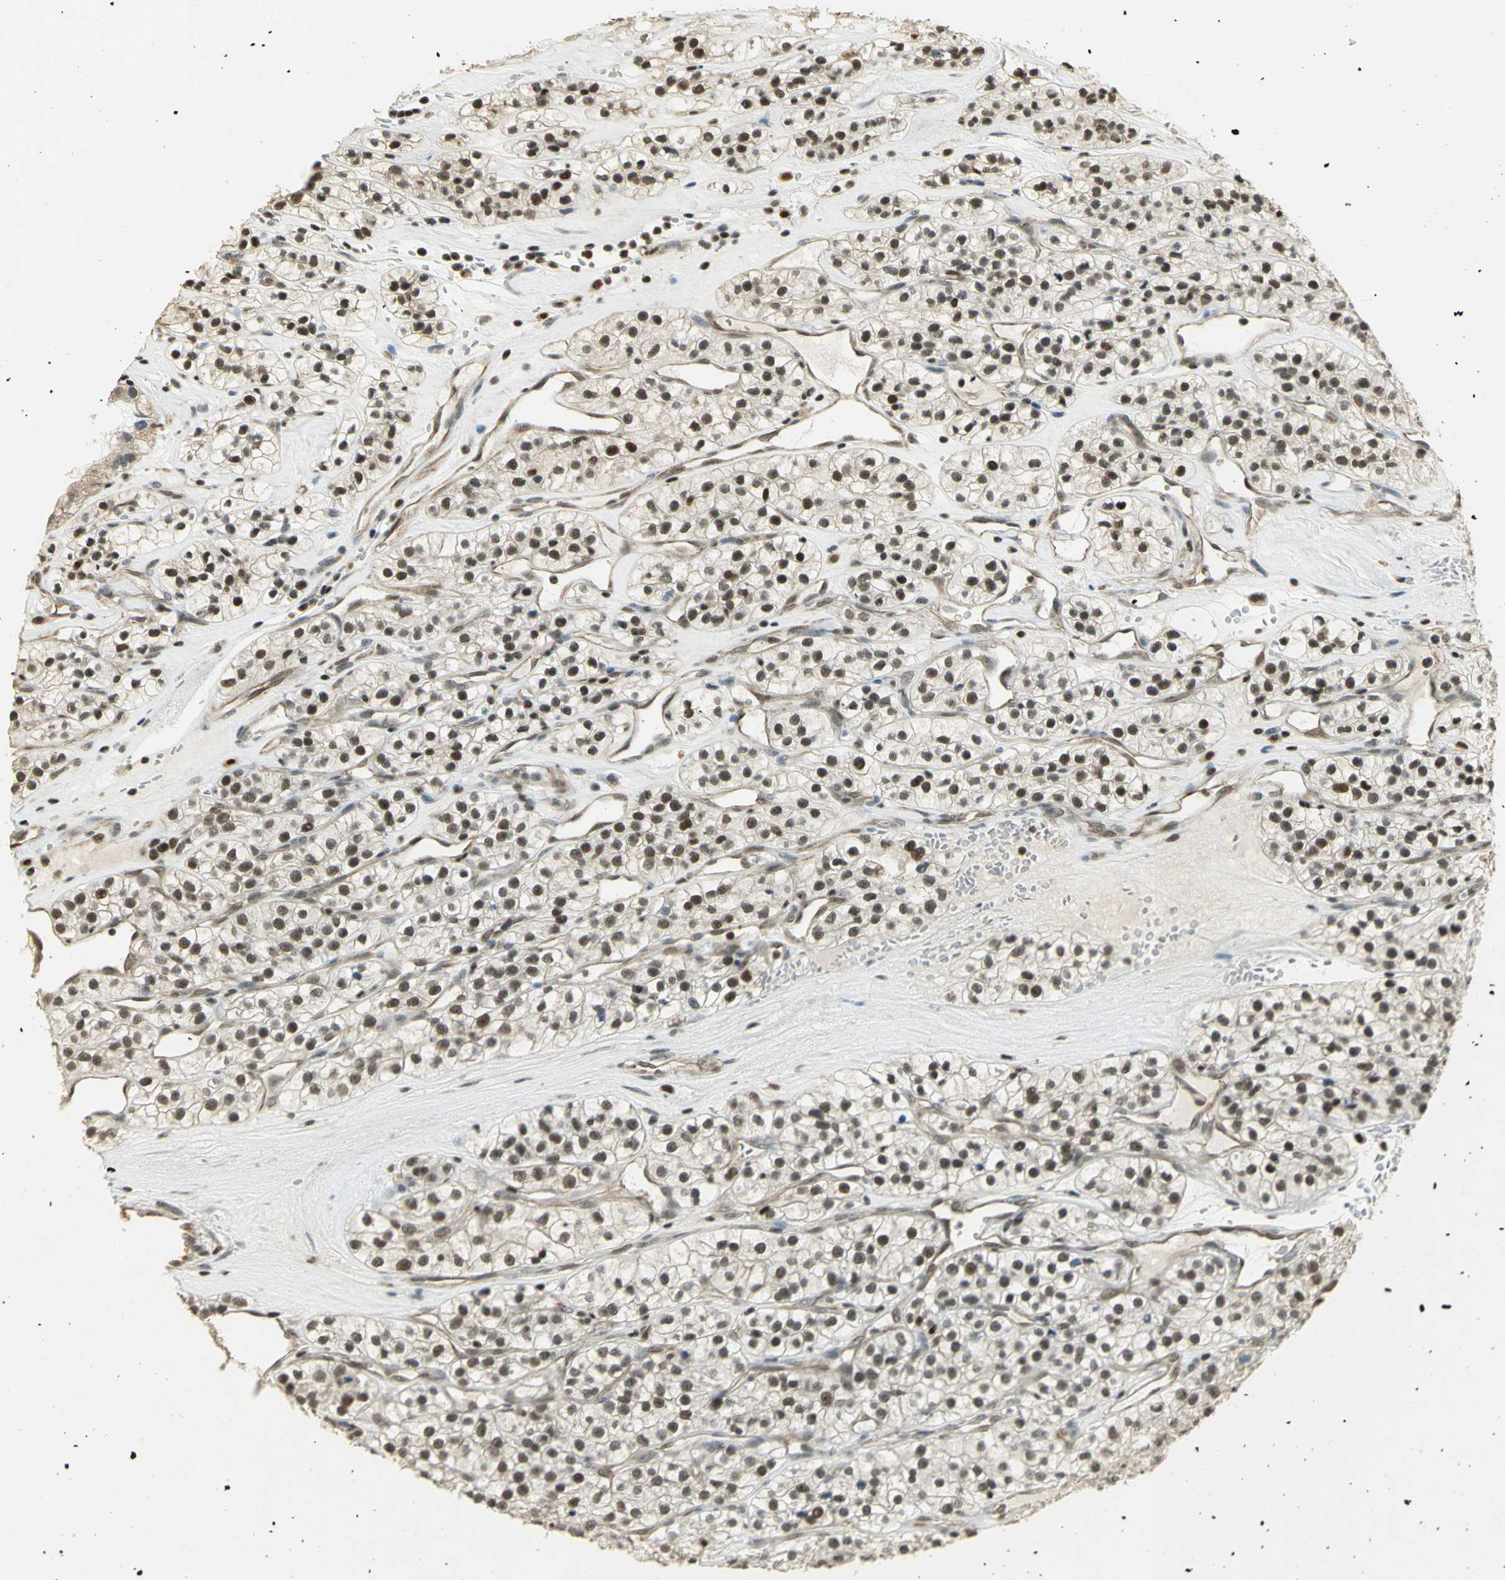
{"staining": {"intensity": "moderate", "quantity": ">75%", "location": "nuclear"}, "tissue": "renal cancer", "cell_type": "Tumor cells", "image_type": "cancer", "snomed": [{"axis": "morphology", "description": "Adenocarcinoma, NOS"}, {"axis": "topography", "description": "Kidney"}], "caption": "Immunohistochemical staining of renal cancer reveals medium levels of moderate nuclear protein expression in approximately >75% of tumor cells.", "gene": "ELF1", "patient": {"sex": "female", "age": 57}}